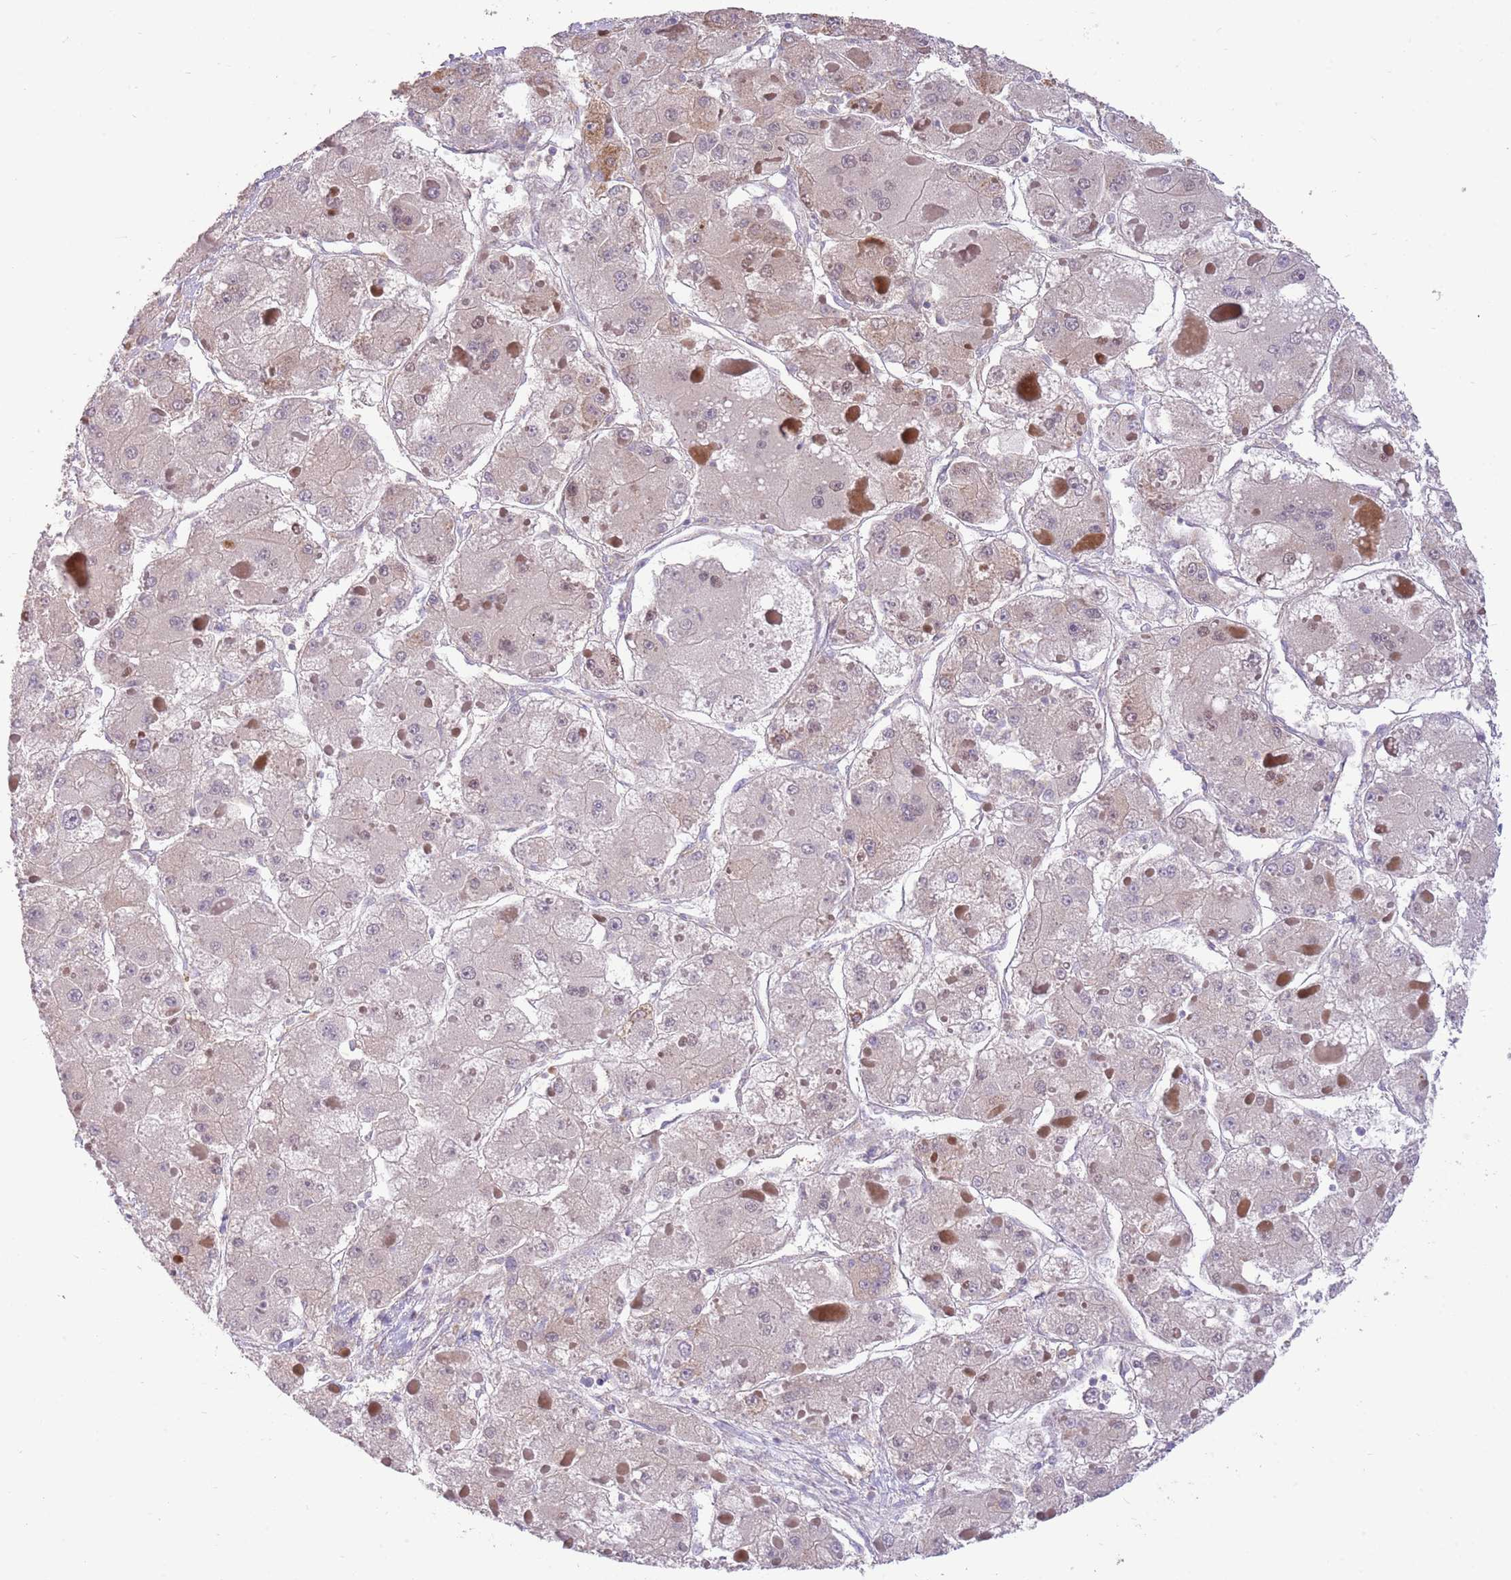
{"staining": {"intensity": "weak", "quantity": "<25%", "location": "cytoplasmic/membranous"}, "tissue": "liver cancer", "cell_type": "Tumor cells", "image_type": "cancer", "snomed": [{"axis": "morphology", "description": "Carcinoma, Hepatocellular, NOS"}, {"axis": "topography", "description": "Liver"}], "caption": "Tumor cells show no significant protein positivity in liver cancer (hepatocellular carcinoma).", "gene": "SFTPA1", "patient": {"sex": "female", "age": 73}}